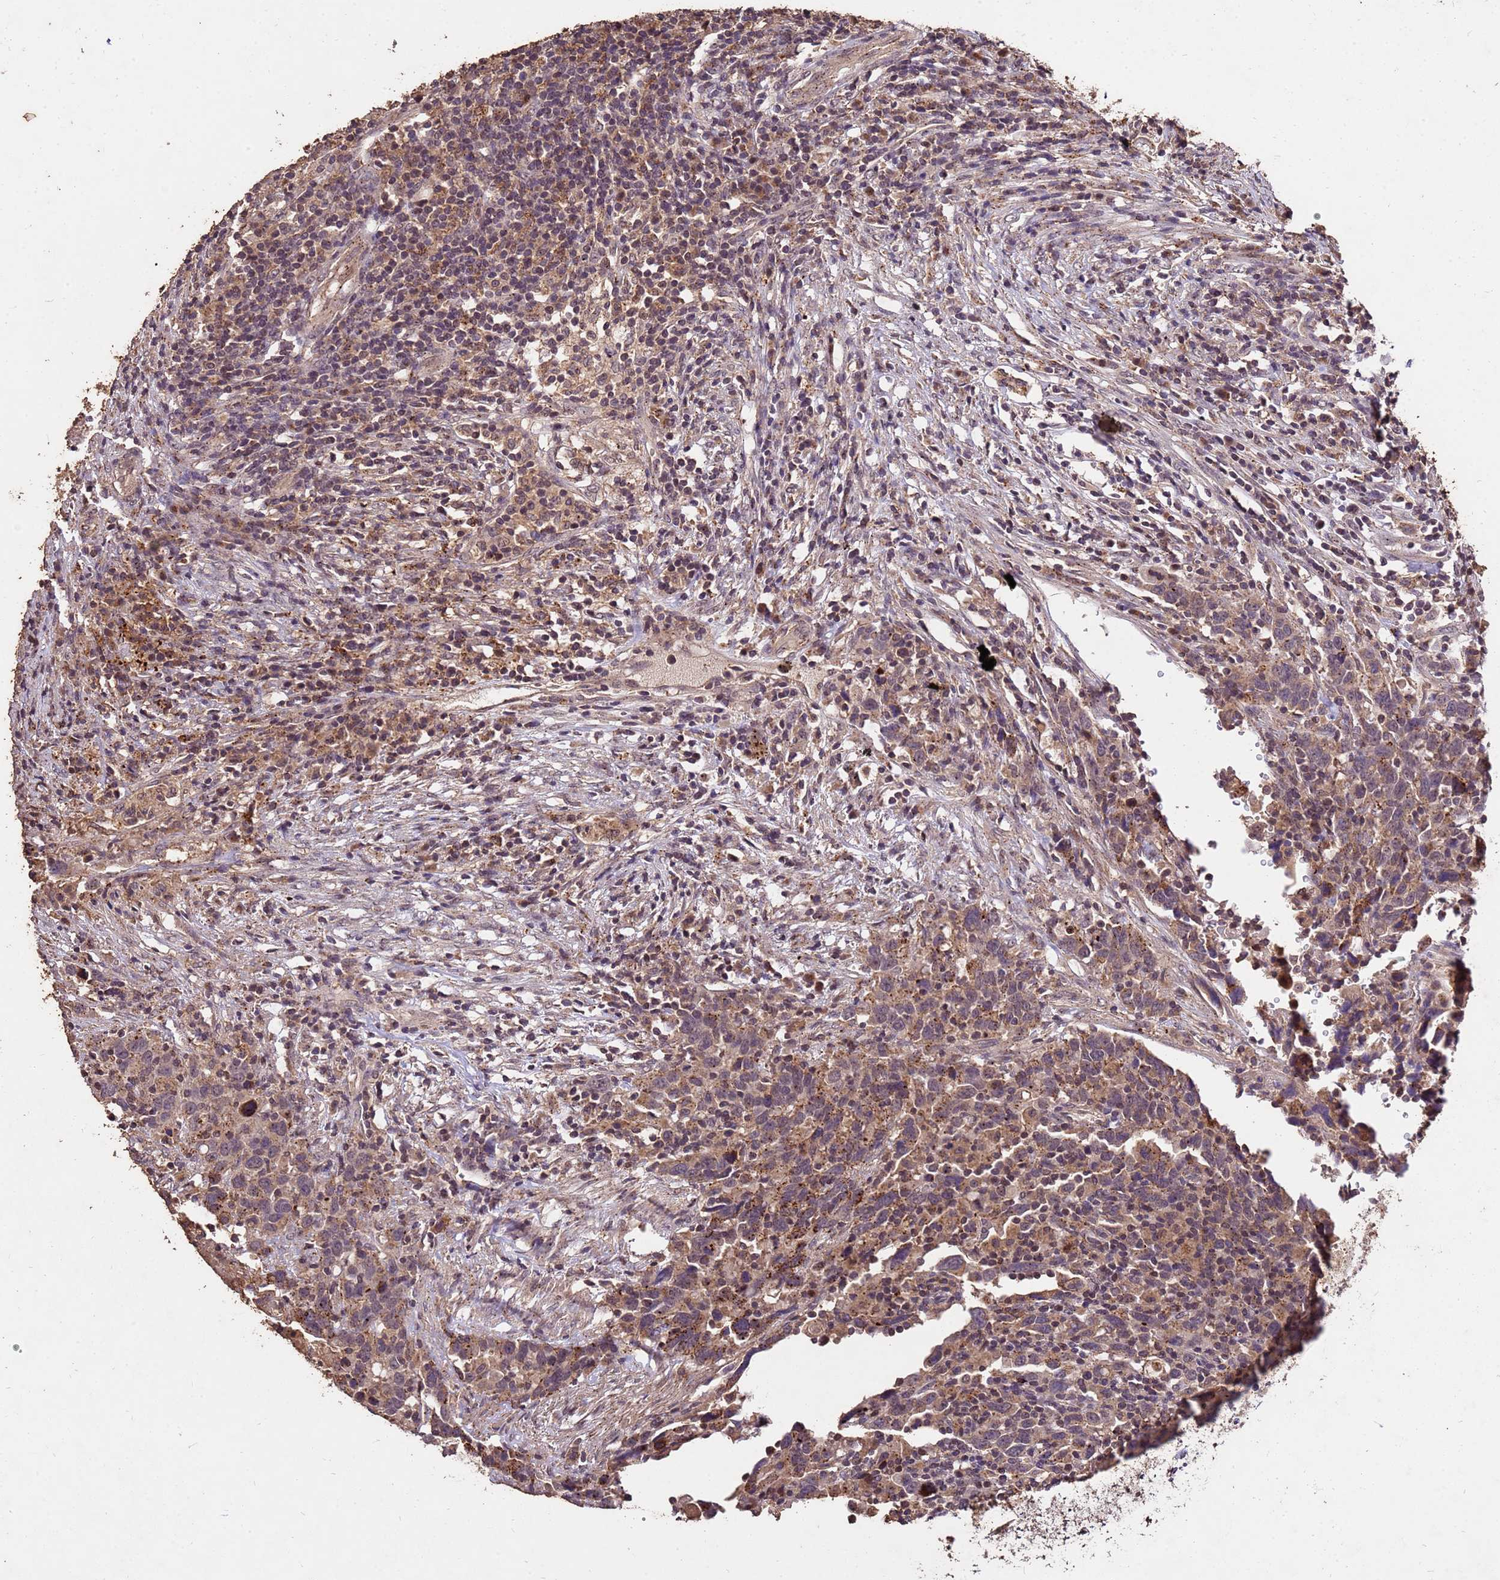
{"staining": {"intensity": "weak", "quantity": ">75%", "location": "cytoplasmic/membranous,nuclear"}, "tissue": "urothelial cancer", "cell_type": "Tumor cells", "image_type": "cancer", "snomed": [{"axis": "morphology", "description": "Urothelial carcinoma, High grade"}, {"axis": "topography", "description": "Urinary bladder"}], "caption": "Immunohistochemical staining of urothelial cancer demonstrates low levels of weak cytoplasmic/membranous and nuclear expression in about >75% of tumor cells.", "gene": "TOR4A", "patient": {"sex": "male", "age": 61}}